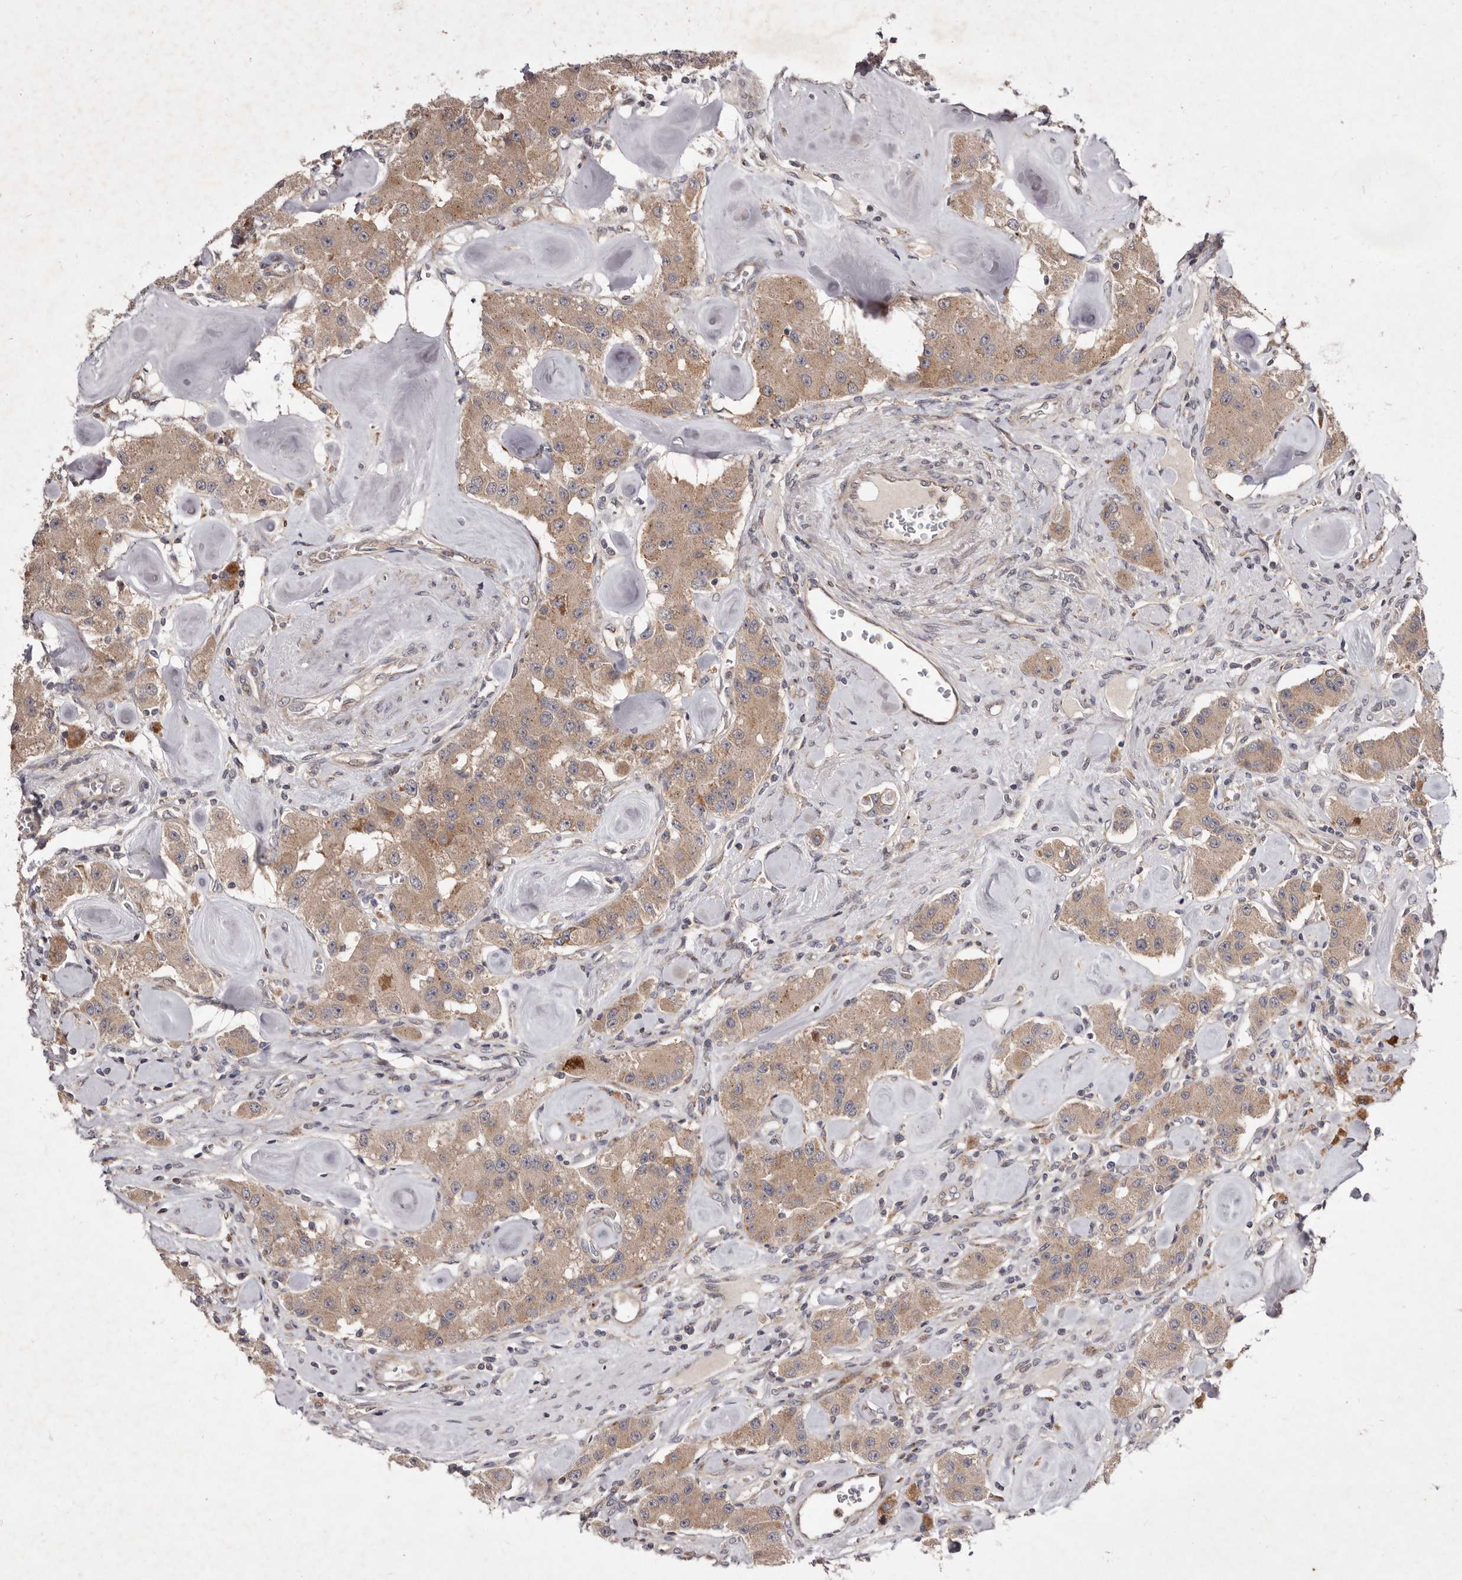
{"staining": {"intensity": "moderate", "quantity": ">75%", "location": "cytoplasmic/membranous"}, "tissue": "carcinoid", "cell_type": "Tumor cells", "image_type": "cancer", "snomed": [{"axis": "morphology", "description": "Carcinoid, malignant, NOS"}, {"axis": "topography", "description": "Pancreas"}], "caption": "Human carcinoid stained for a protein (brown) reveals moderate cytoplasmic/membranous positive expression in approximately >75% of tumor cells.", "gene": "FLAD1", "patient": {"sex": "male", "age": 41}}